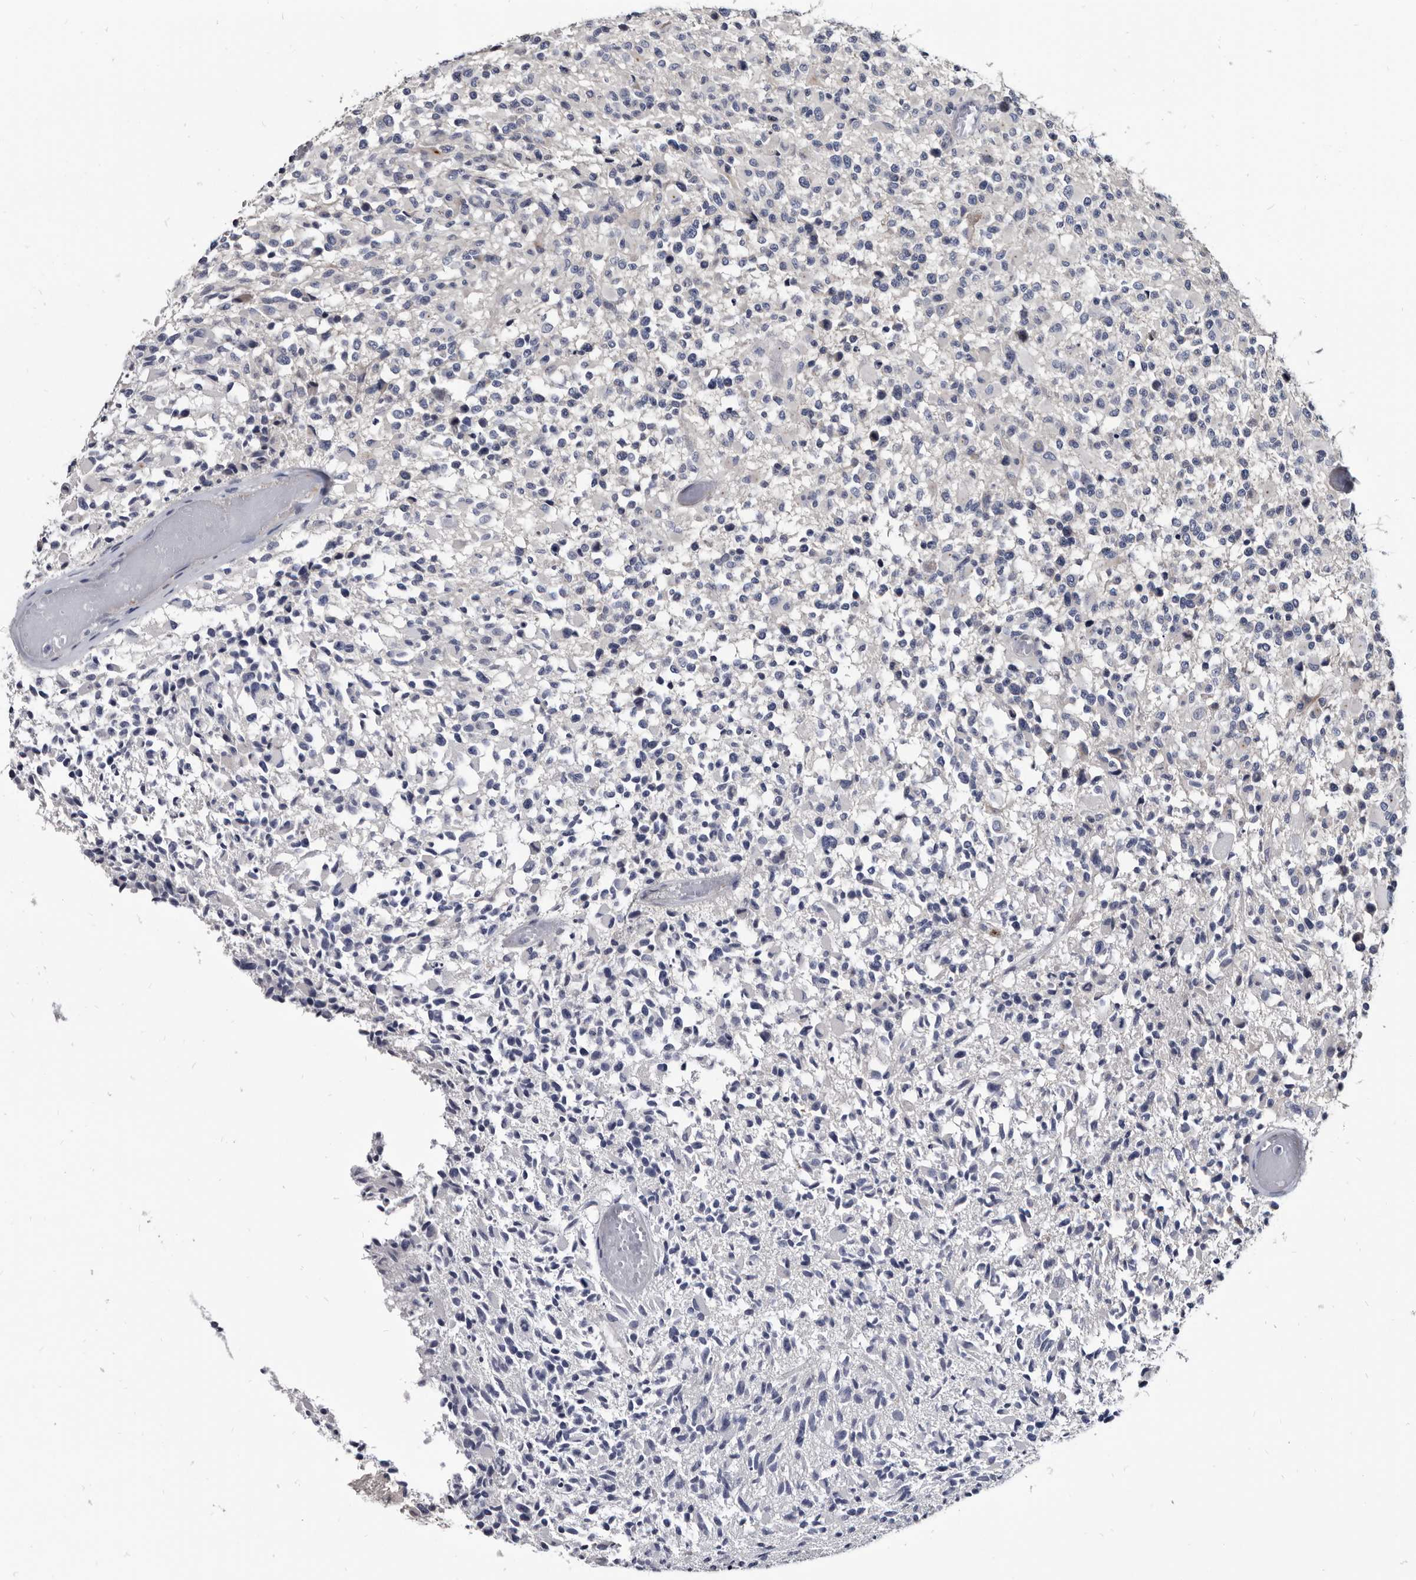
{"staining": {"intensity": "negative", "quantity": "none", "location": "none"}, "tissue": "glioma", "cell_type": "Tumor cells", "image_type": "cancer", "snomed": [{"axis": "morphology", "description": "Glioma, malignant, High grade"}, {"axis": "morphology", "description": "Glioblastoma, NOS"}, {"axis": "topography", "description": "Brain"}], "caption": "Tumor cells show no significant protein positivity in glioma.", "gene": "PRSS8", "patient": {"sex": "male", "age": 60}}